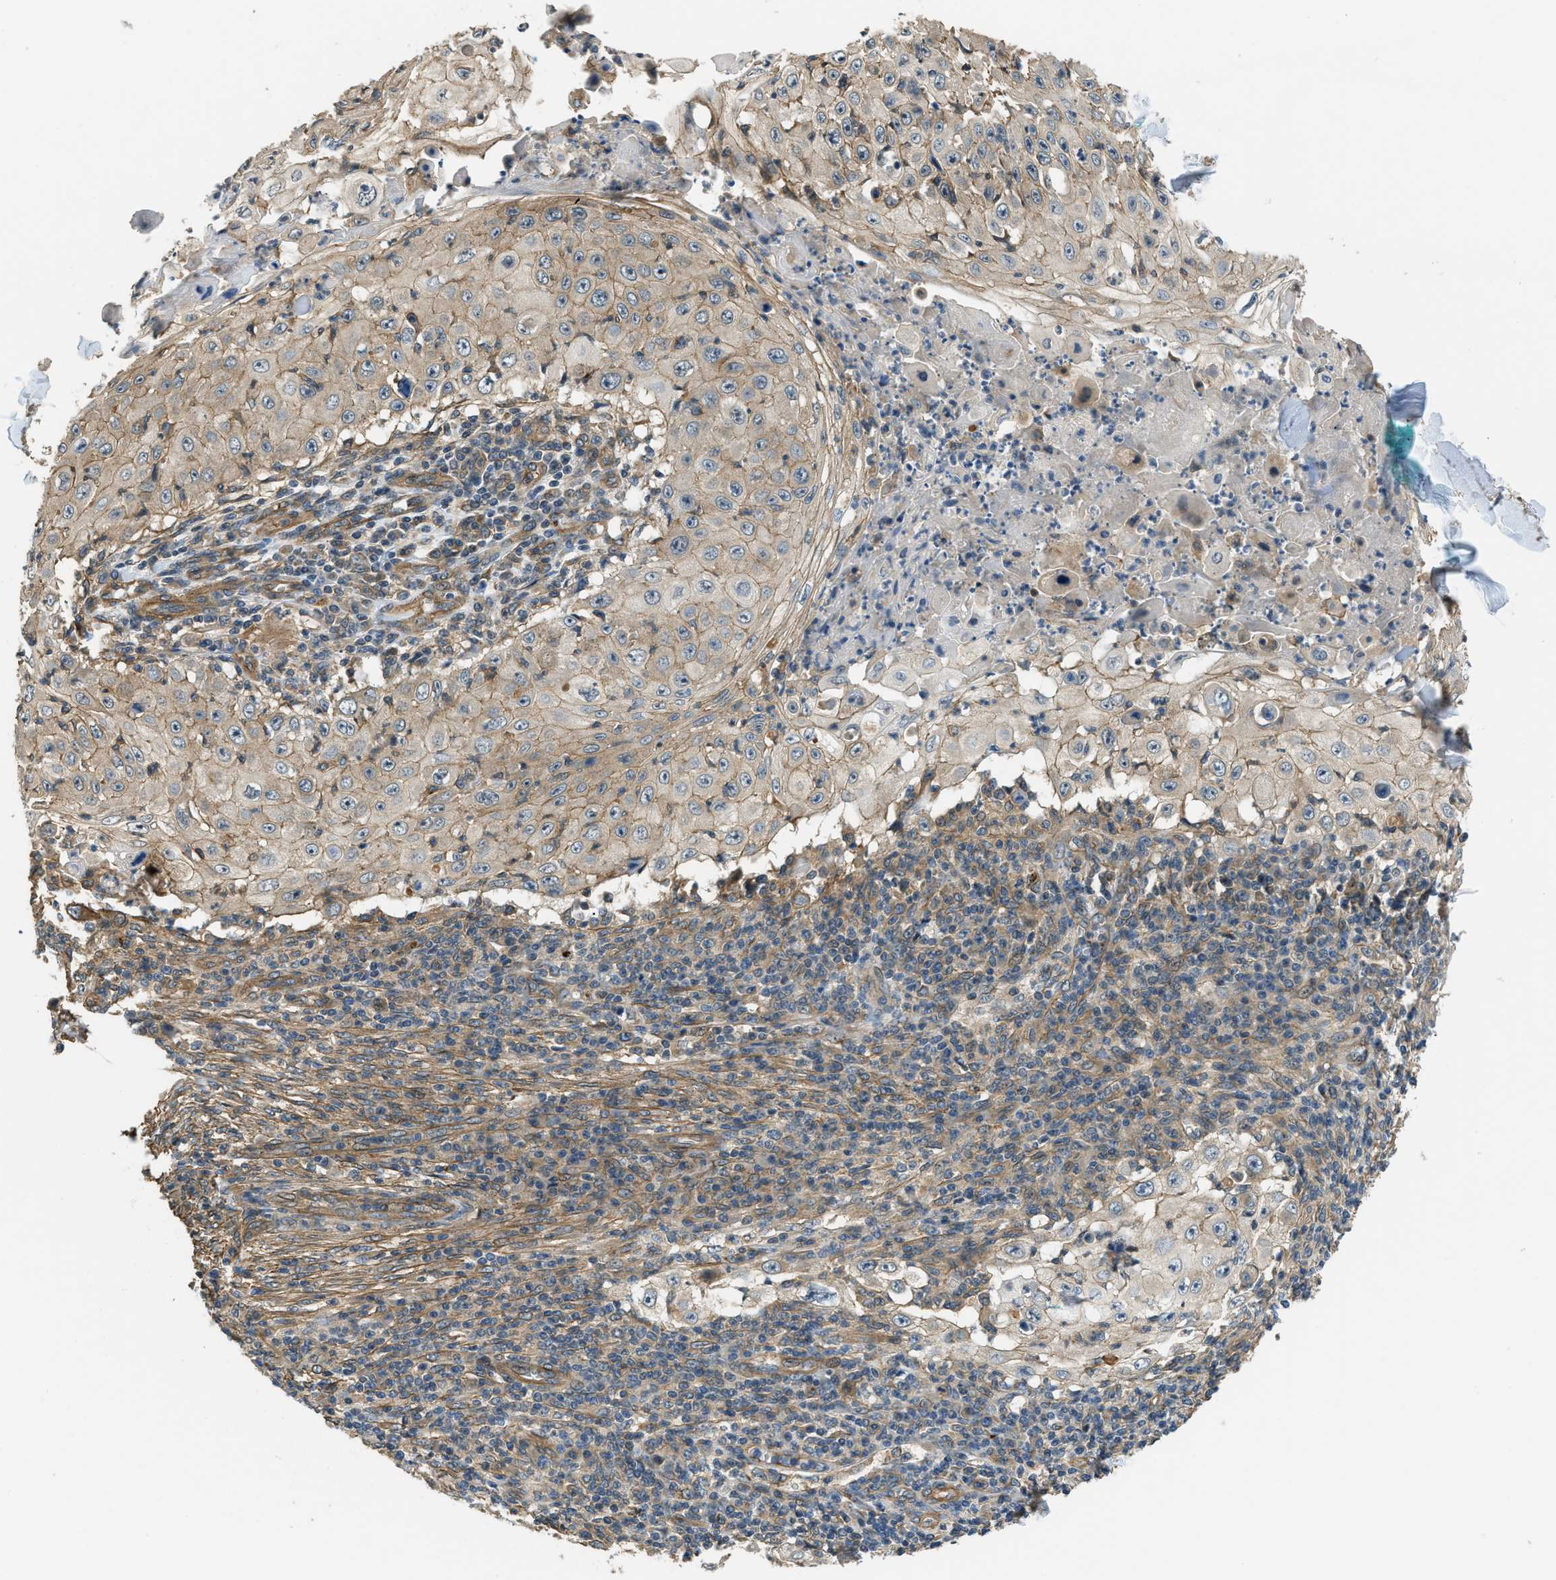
{"staining": {"intensity": "weak", "quantity": "<25%", "location": "cytoplasmic/membranous"}, "tissue": "skin cancer", "cell_type": "Tumor cells", "image_type": "cancer", "snomed": [{"axis": "morphology", "description": "Squamous cell carcinoma, NOS"}, {"axis": "topography", "description": "Skin"}], "caption": "A micrograph of human skin cancer (squamous cell carcinoma) is negative for staining in tumor cells.", "gene": "CGN", "patient": {"sex": "male", "age": 86}}